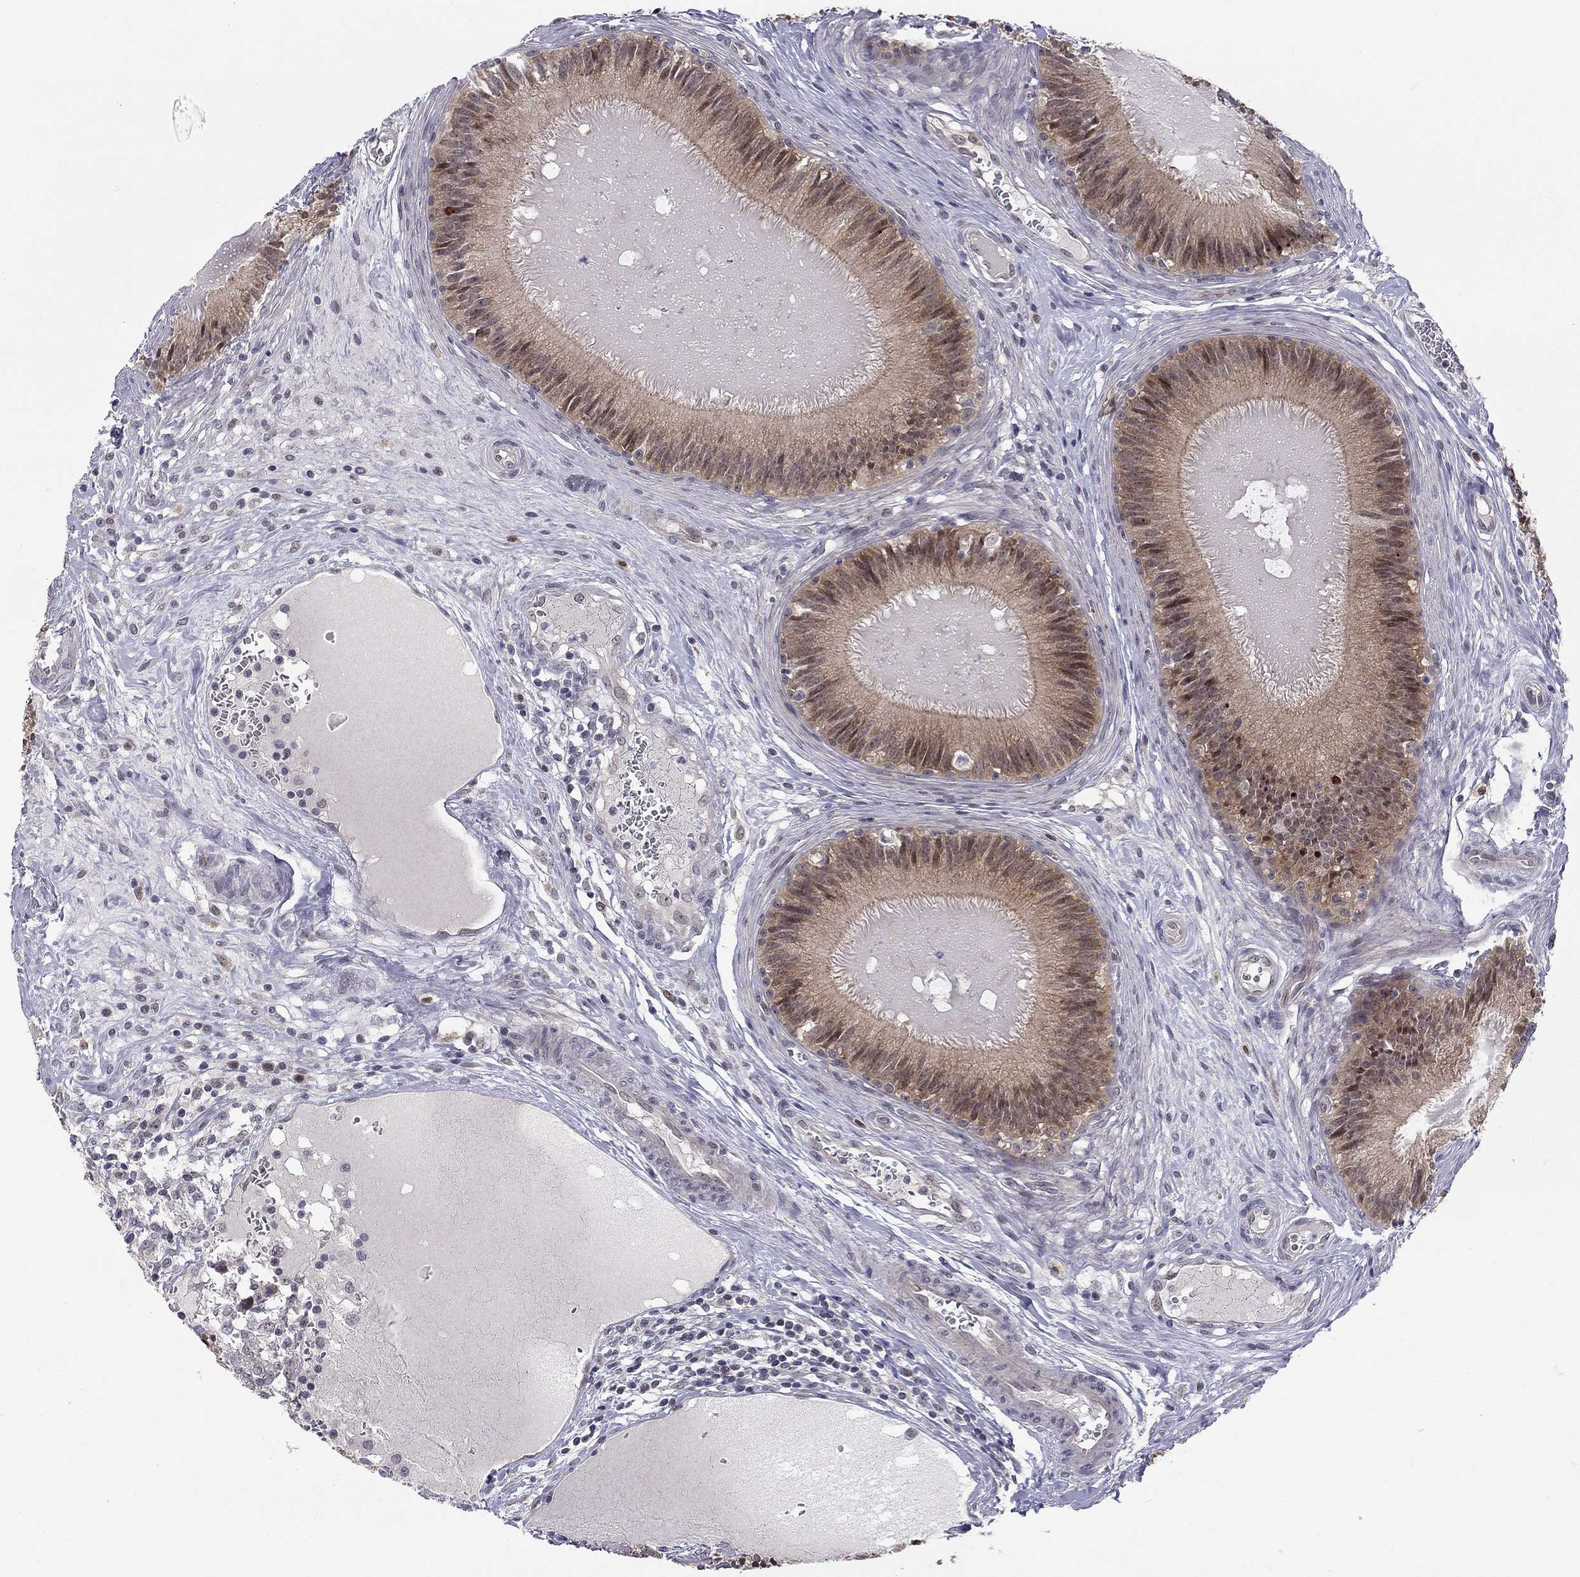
{"staining": {"intensity": "moderate", "quantity": ">75%", "location": "cytoplasmic/membranous"}, "tissue": "epididymis", "cell_type": "Glandular cells", "image_type": "normal", "snomed": [{"axis": "morphology", "description": "Normal tissue, NOS"}, {"axis": "topography", "description": "Epididymis"}], "caption": "Immunohistochemistry staining of normal epididymis, which reveals medium levels of moderate cytoplasmic/membranous staining in approximately >75% of glandular cells indicating moderate cytoplasmic/membranous protein positivity. The staining was performed using DAB (brown) for protein detection and nuclei were counterstained in hematoxylin (blue).", "gene": "STXBP6", "patient": {"sex": "male", "age": 27}}